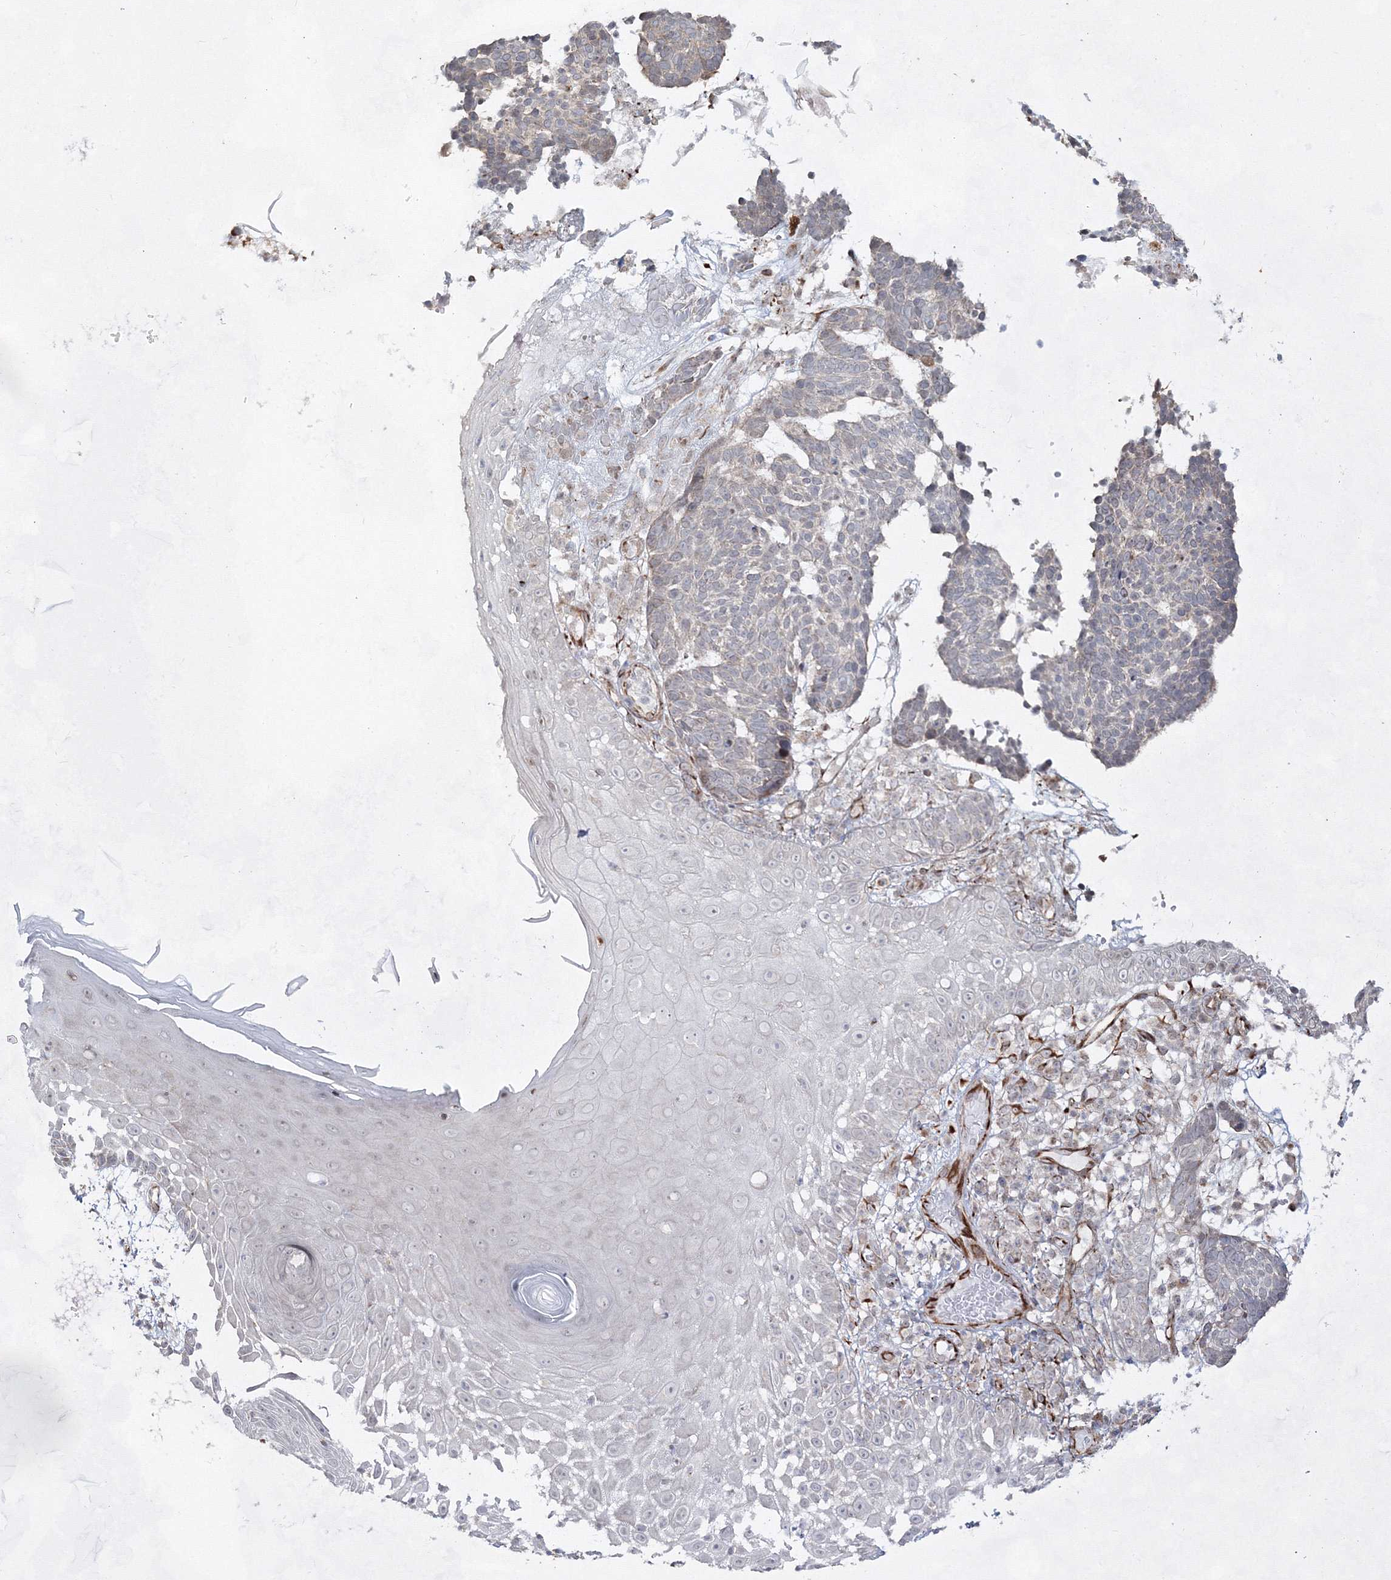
{"staining": {"intensity": "negative", "quantity": "none", "location": "none"}, "tissue": "skin cancer", "cell_type": "Tumor cells", "image_type": "cancer", "snomed": [{"axis": "morphology", "description": "Basal cell carcinoma"}, {"axis": "topography", "description": "Skin"}], "caption": "Immunohistochemical staining of skin basal cell carcinoma exhibits no significant expression in tumor cells.", "gene": "SNIP1", "patient": {"sex": "male", "age": 85}}